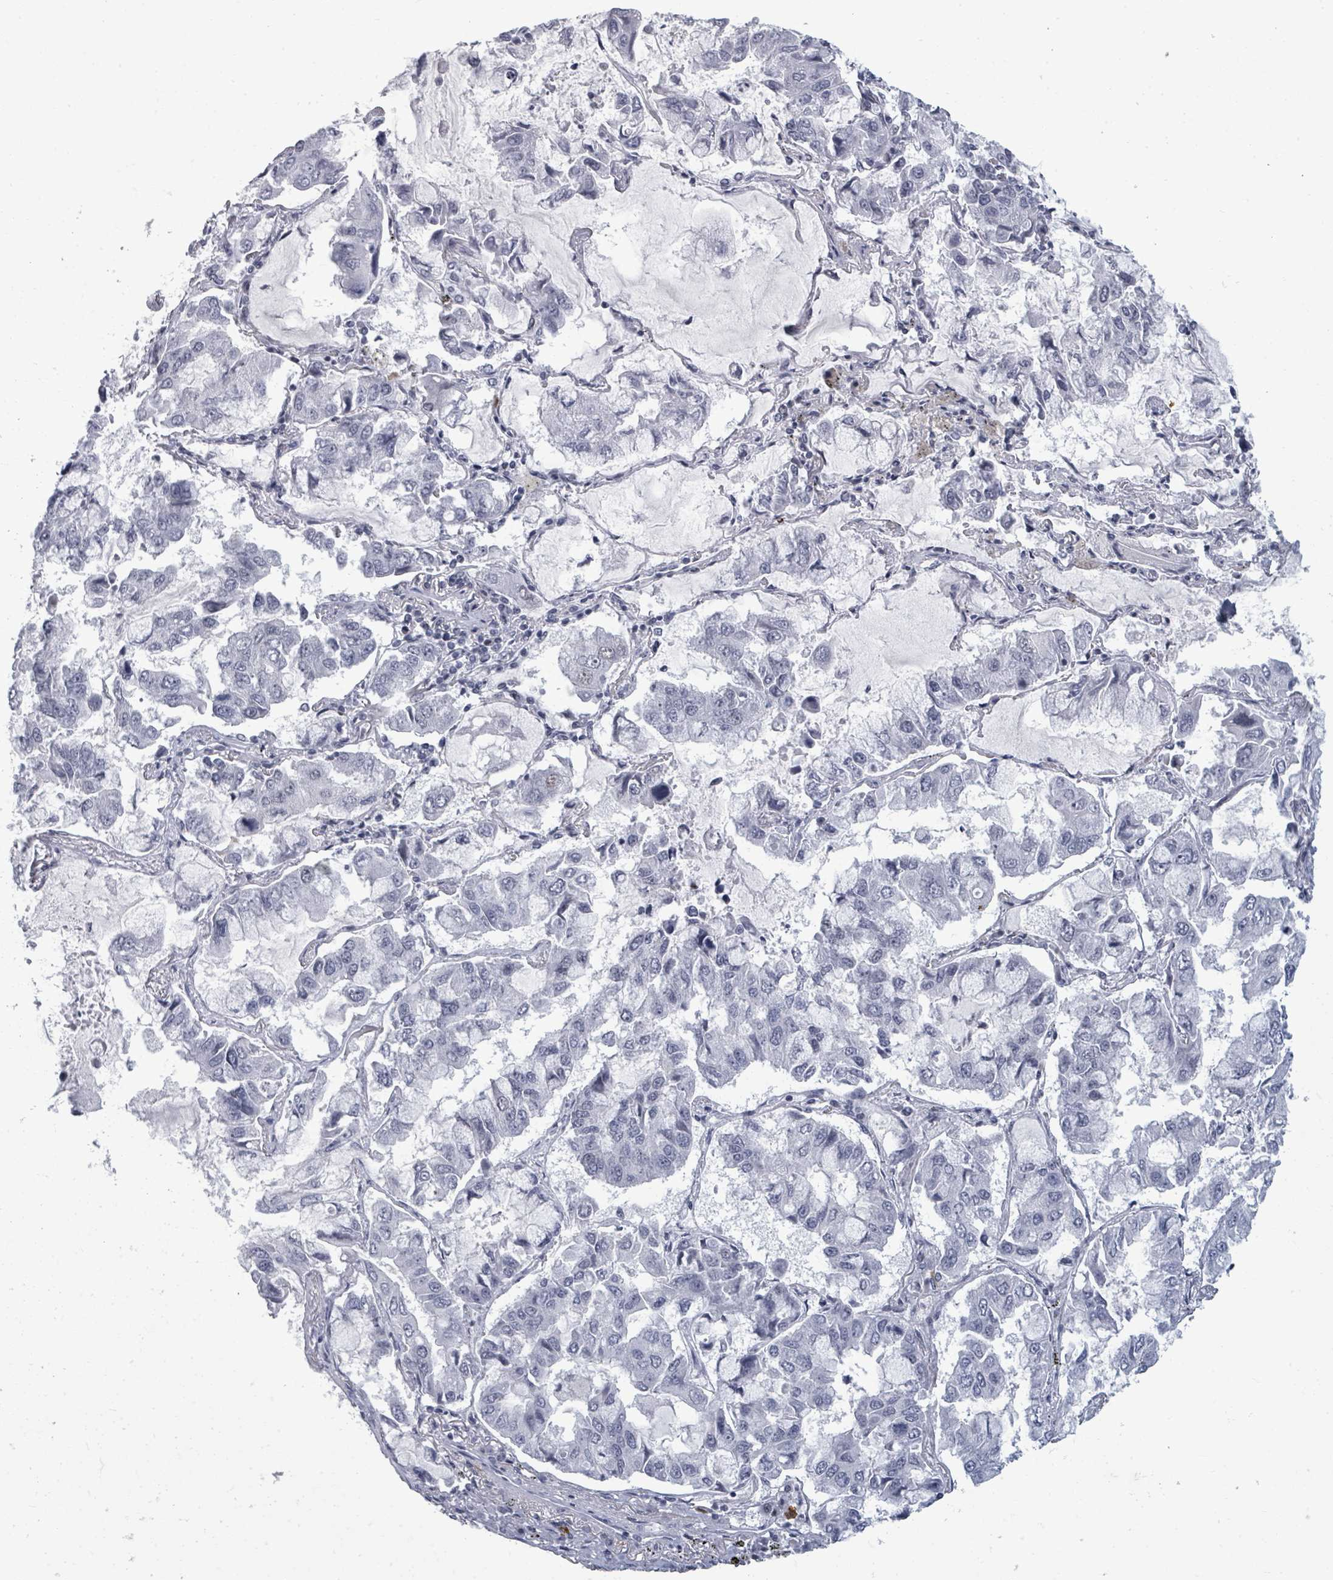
{"staining": {"intensity": "negative", "quantity": "none", "location": "none"}, "tissue": "lung cancer", "cell_type": "Tumor cells", "image_type": "cancer", "snomed": [{"axis": "morphology", "description": "Adenocarcinoma, NOS"}, {"axis": "topography", "description": "Lung"}], "caption": "IHC micrograph of neoplastic tissue: lung cancer stained with DAB (3,3'-diaminobenzidine) reveals no significant protein positivity in tumor cells.", "gene": "ERCC5", "patient": {"sex": "male", "age": 64}}